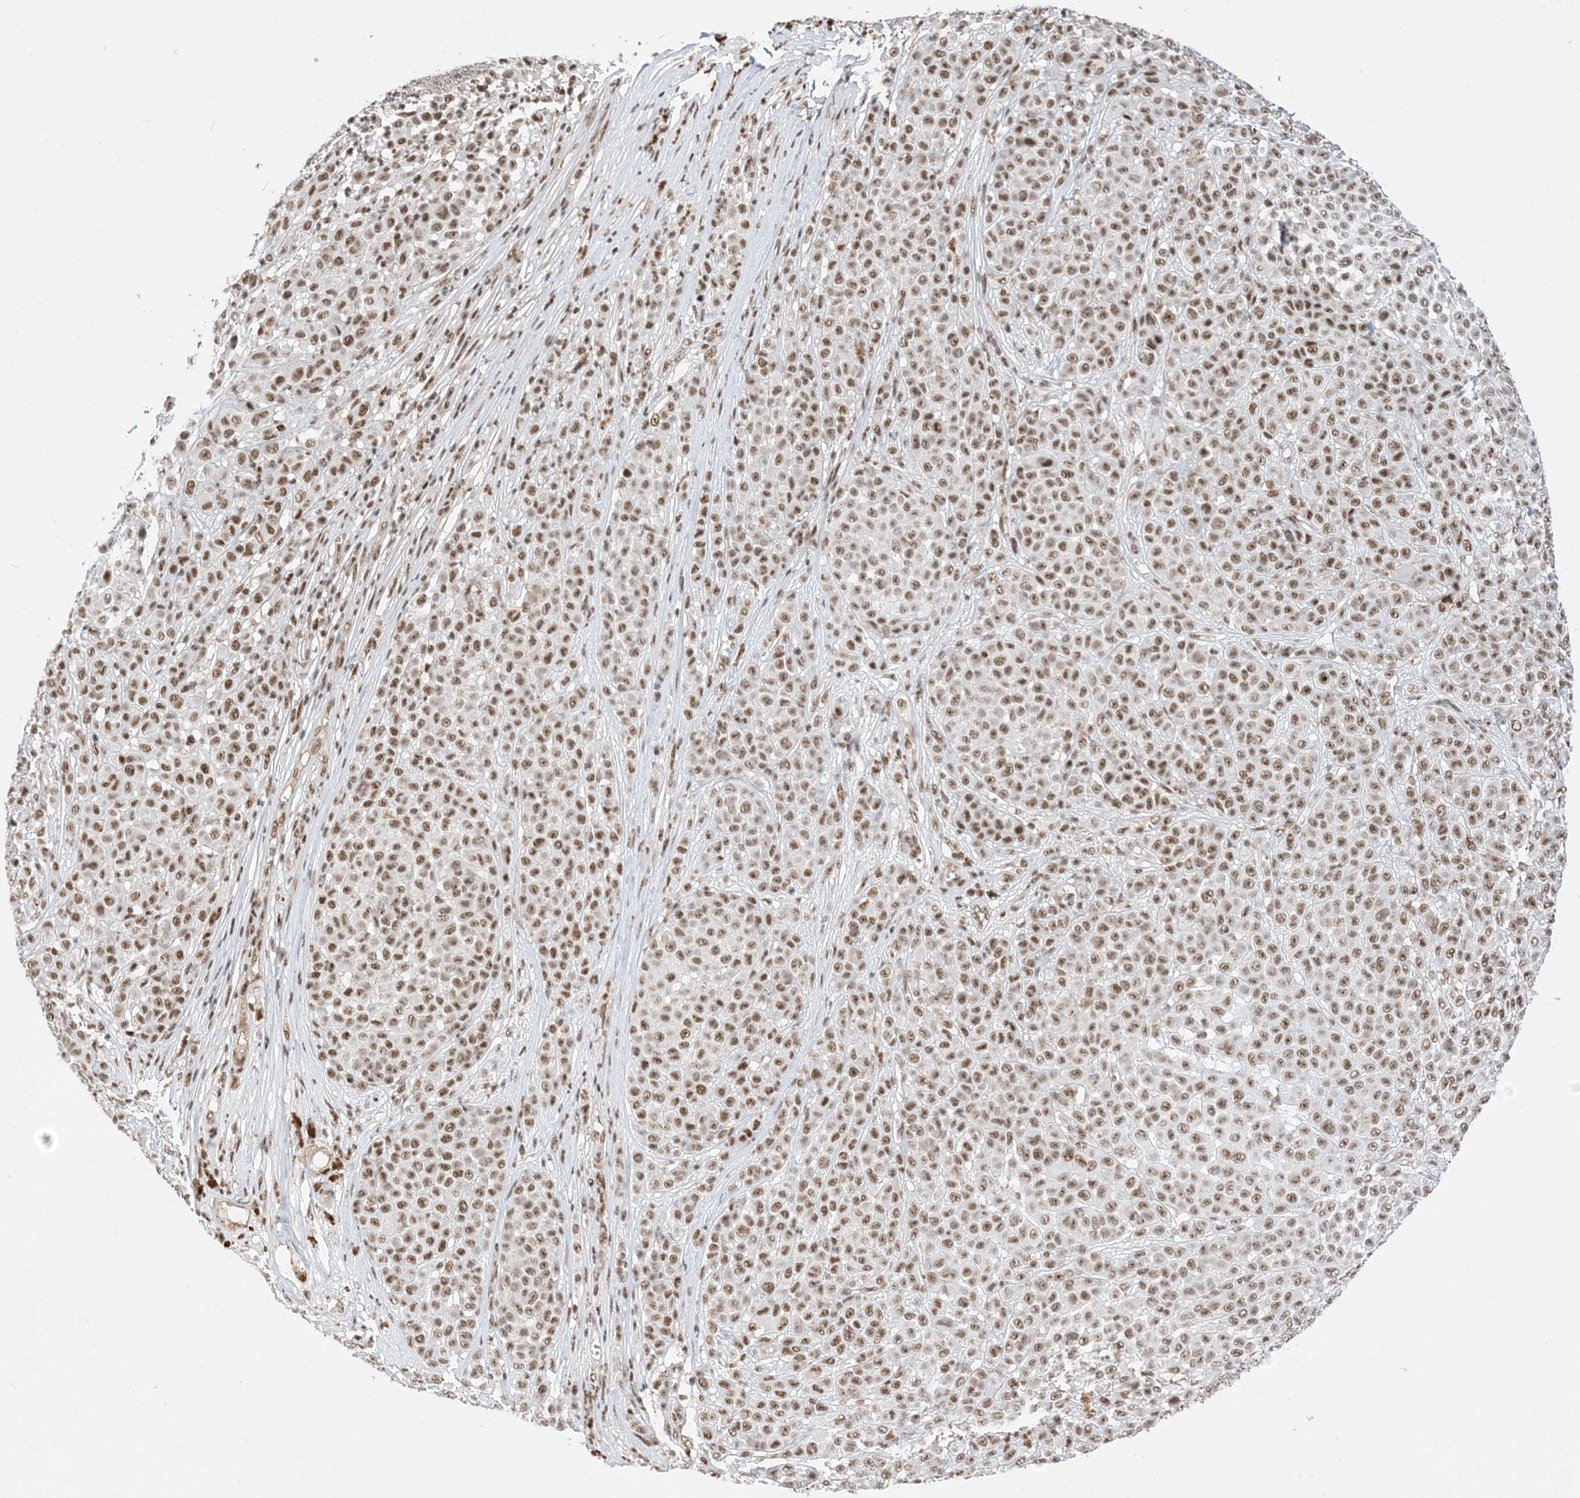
{"staining": {"intensity": "moderate", "quantity": ">75%", "location": "nuclear"}, "tissue": "melanoma", "cell_type": "Tumor cells", "image_type": "cancer", "snomed": [{"axis": "morphology", "description": "Malignant melanoma, NOS"}, {"axis": "topography", "description": "Skin"}], "caption": "Human malignant melanoma stained with a protein marker shows moderate staining in tumor cells.", "gene": "SF3A3", "patient": {"sex": "female", "age": 94}}